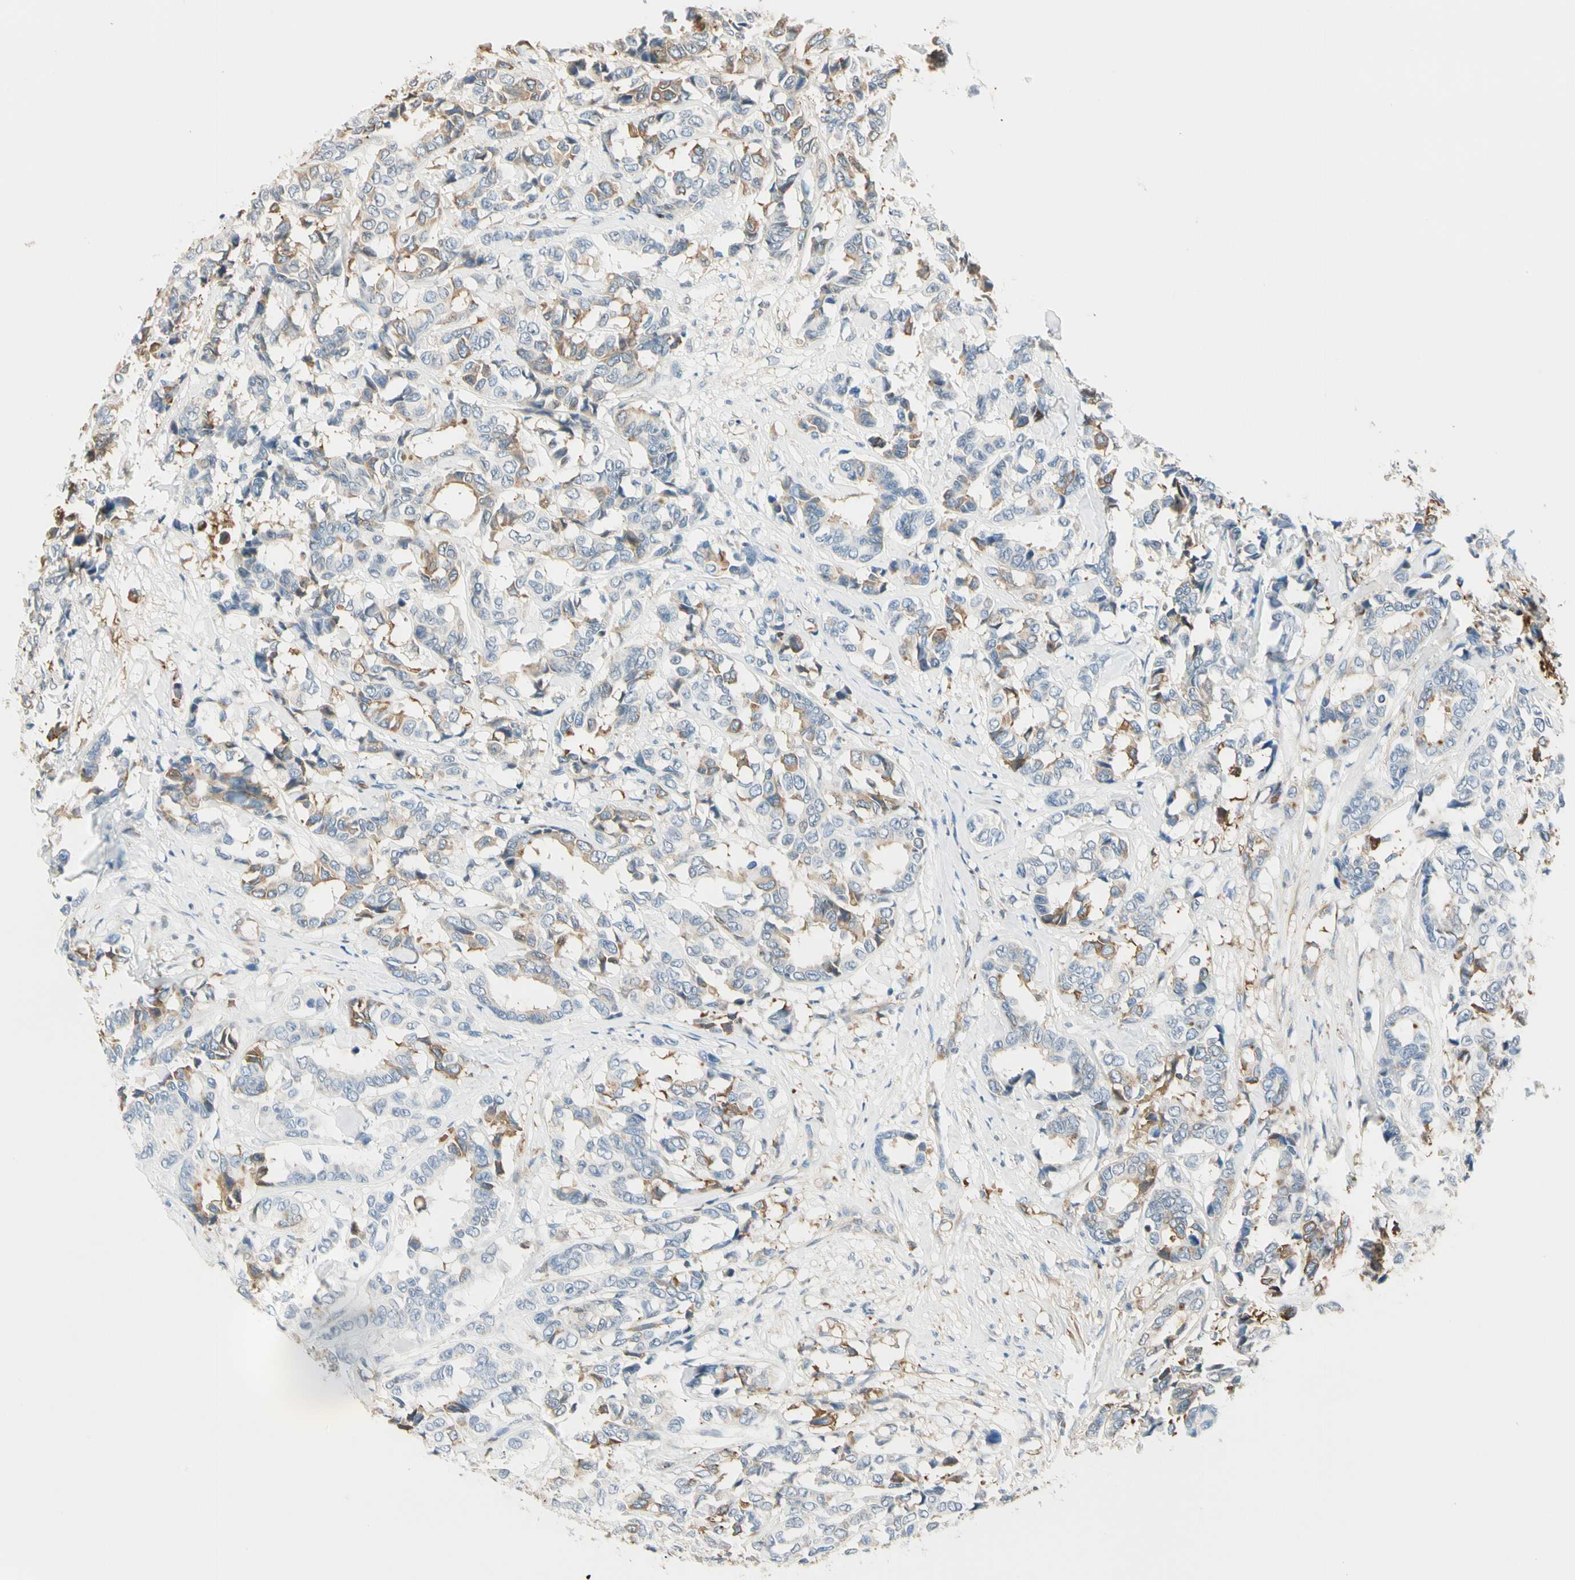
{"staining": {"intensity": "moderate", "quantity": "<25%", "location": "cytoplasmic/membranous"}, "tissue": "breast cancer", "cell_type": "Tumor cells", "image_type": "cancer", "snomed": [{"axis": "morphology", "description": "Duct carcinoma"}, {"axis": "topography", "description": "Breast"}], "caption": "Human breast cancer (invasive ductal carcinoma) stained with a brown dye displays moderate cytoplasmic/membranous positive staining in about <25% of tumor cells.", "gene": "LAMB3", "patient": {"sex": "female", "age": 87}}